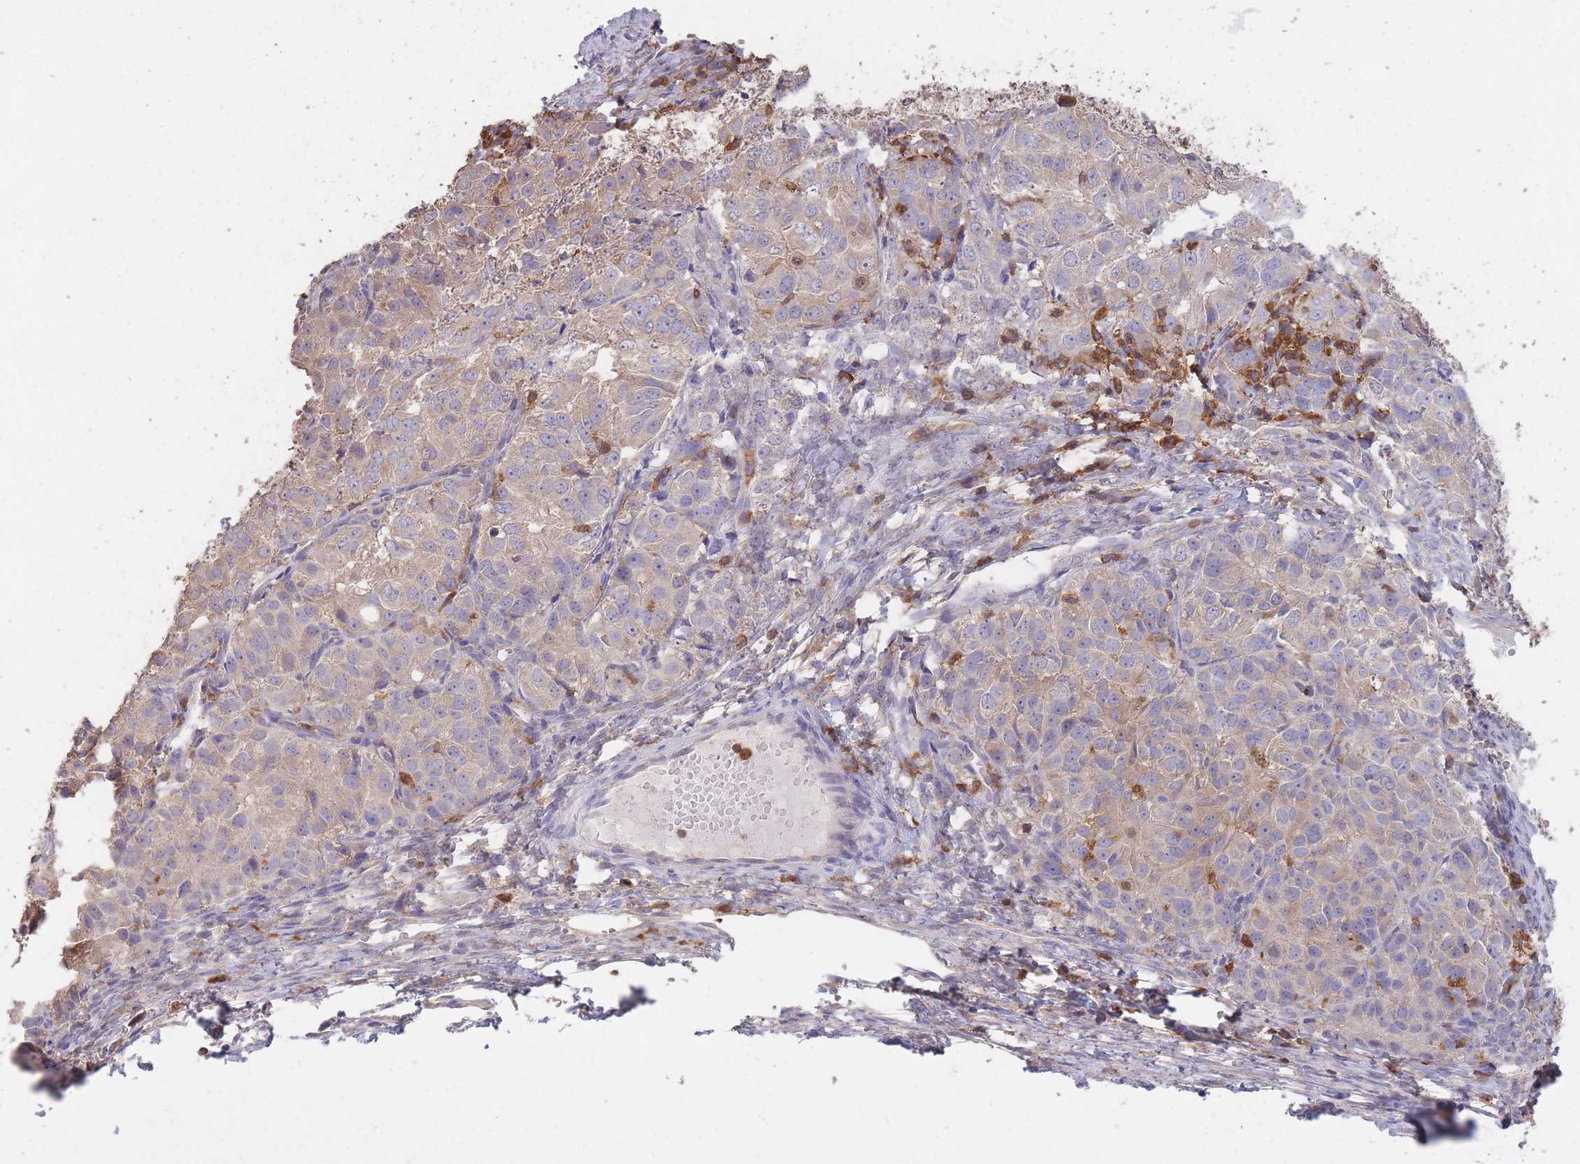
{"staining": {"intensity": "weak", "quantity": "<25%", "location": "cytoplasmic/membranous"}, "tissue": "ovarian cancer", "cell_type": "Tumor cells", "image_type": "cancer", "snomed": [{"axis": "morphology", "description": "Carcinoma, endometroid"}, {"axis": "topography", "description": "Ovary"}], "caption": "High magnification brightfield microscopy of ovarian cancer stained with DAB (3,3'-diaminobenzidine) (brown) and counterstained with hematoxylin (blue): tumor cells show no significant staining.", "gene": "GMIP", "patient": {"sex": "female", "age": 51}}